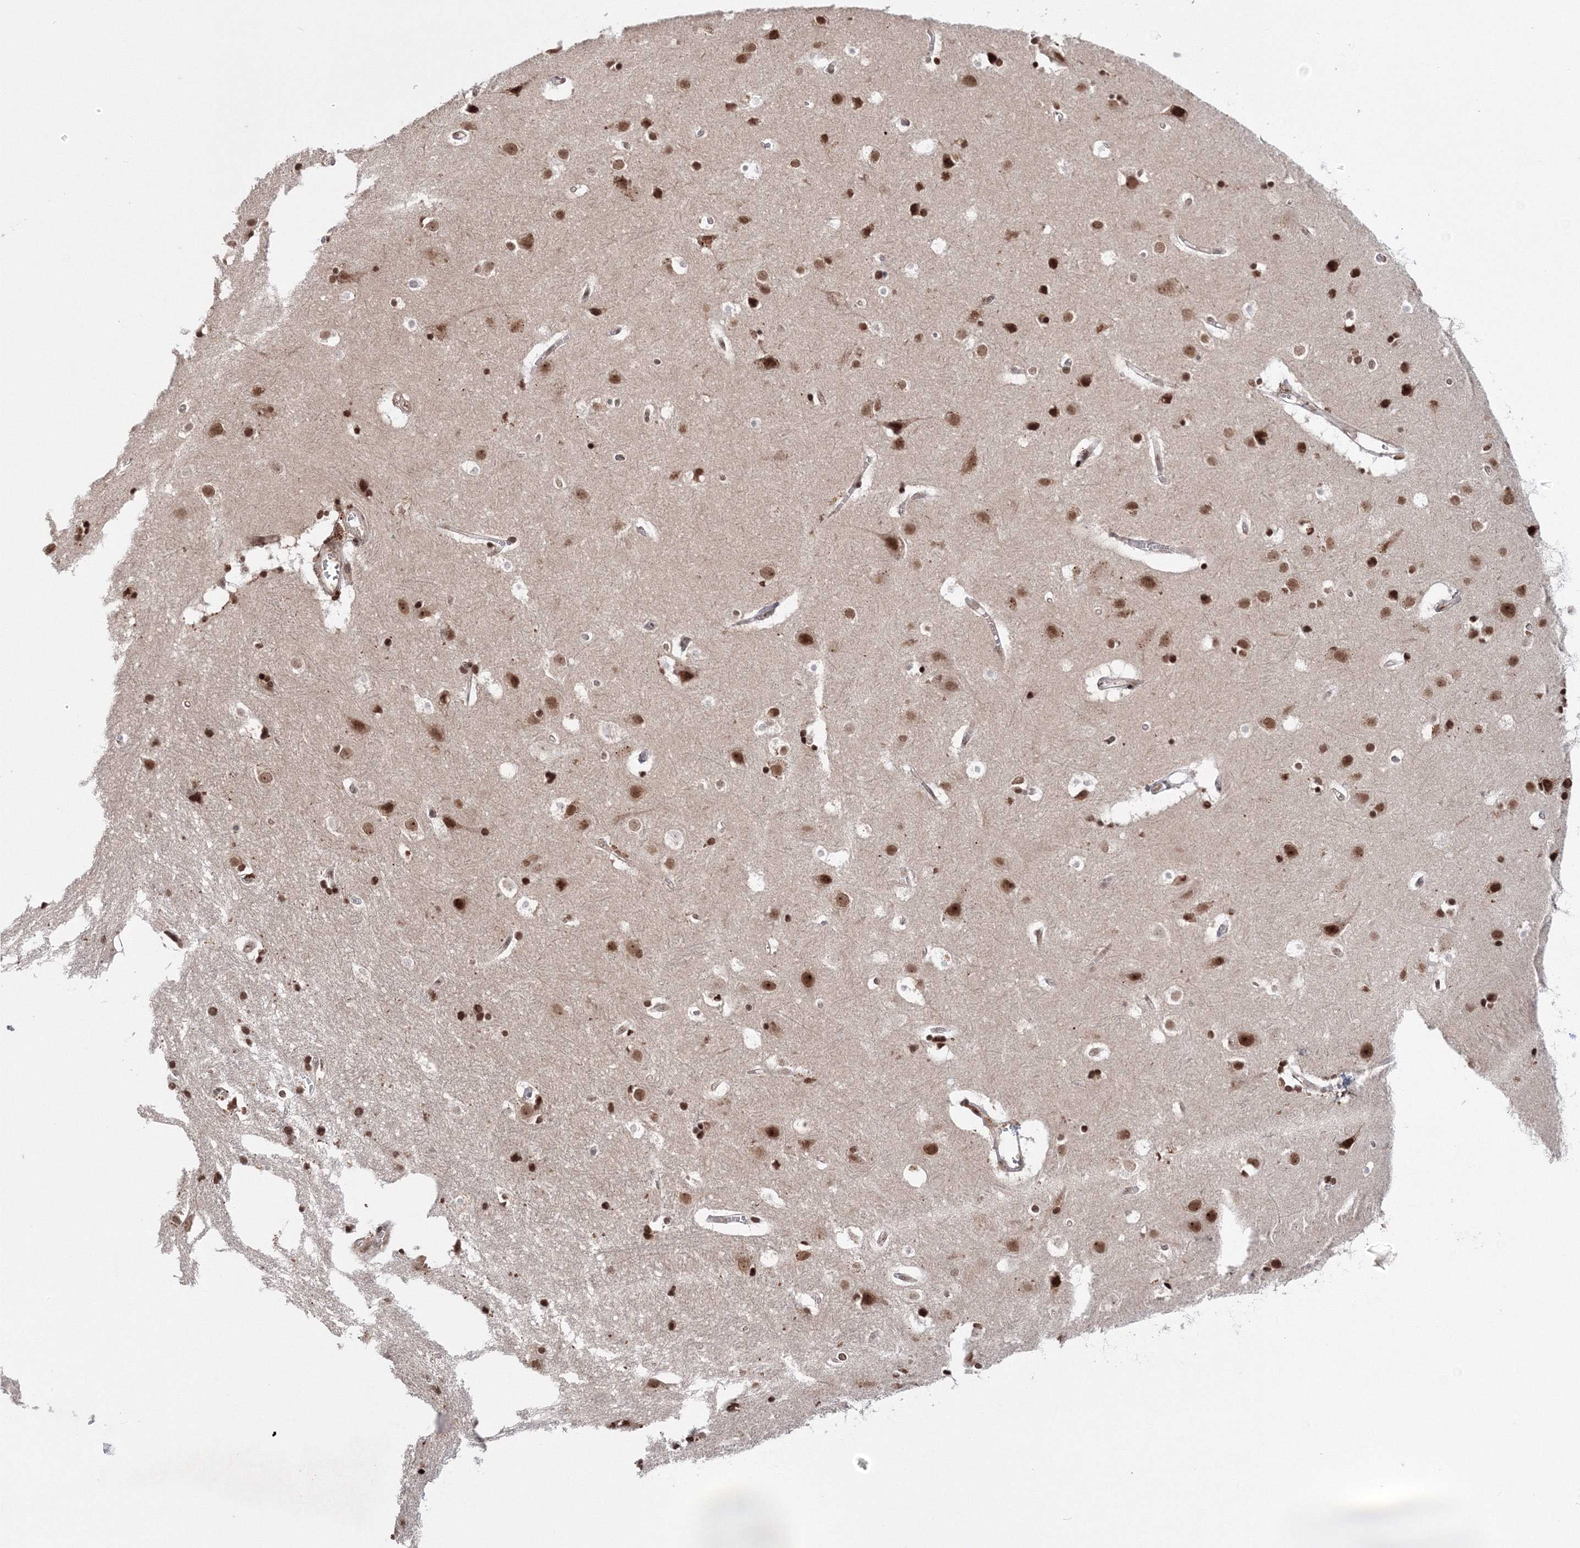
{"staining": {"intensity": "moderate", "quantity": ">75%", "location": "cytoplasmic/membranous,nuclear"}, "tissue": "cerebral cortex", "cell_type": "Endothelial cells", "image_type": "normal", "snomed": [{"axis": "morphology", "description": "Normal tissue, NOS"}, {"axis": "topography", "description": "Cerebral cortex"}], "caption": "This histopathology image displays normal cerebral cortex stained with IHC to label a protein in brown. The cytoplasmic/membranous,nuclear of endothelial cells show moderate positivity for the protein. Nuclei are counter-stained blue.", "gene": "NOA1", "patient": {"sex": "male", "age": 54}}